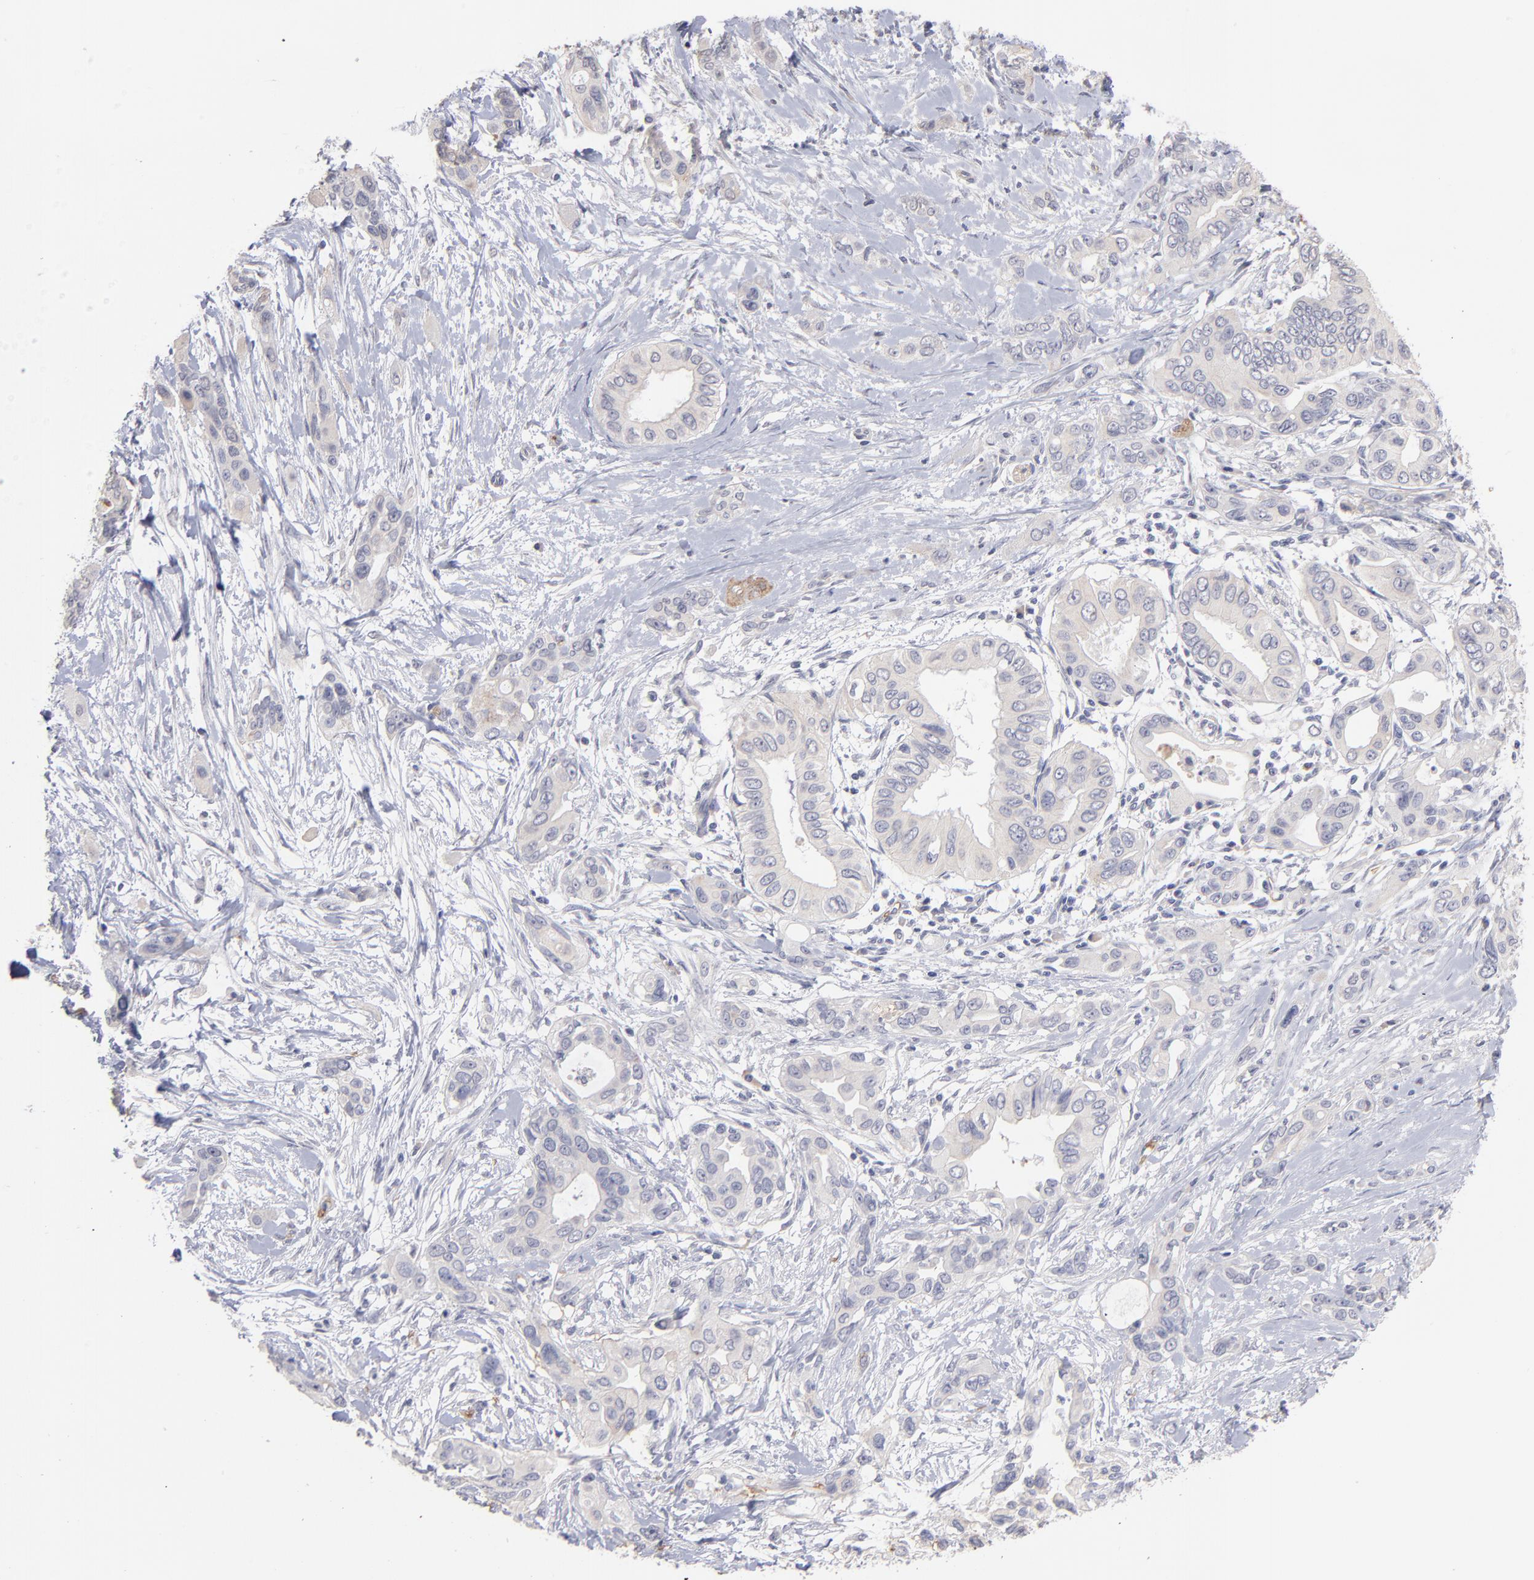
{"staining": {"intensity": "negative", "quantity": "none", "location": "none"}, "tissue": "pancreatic cancer", "cell_type": "Tumor cells", "image_type": "cancer", "snomed": [{"axis": "morphology", "description": "Adenocarcinoma, NOS"}, {"axis": "topography", "description": "Pancreas"}], "caption": "Tumor cells show no significant protein expression in adenocarcinoma (pancreatic).", "gene": "F13B", "patient": {"sex": "female", "age": 60}}